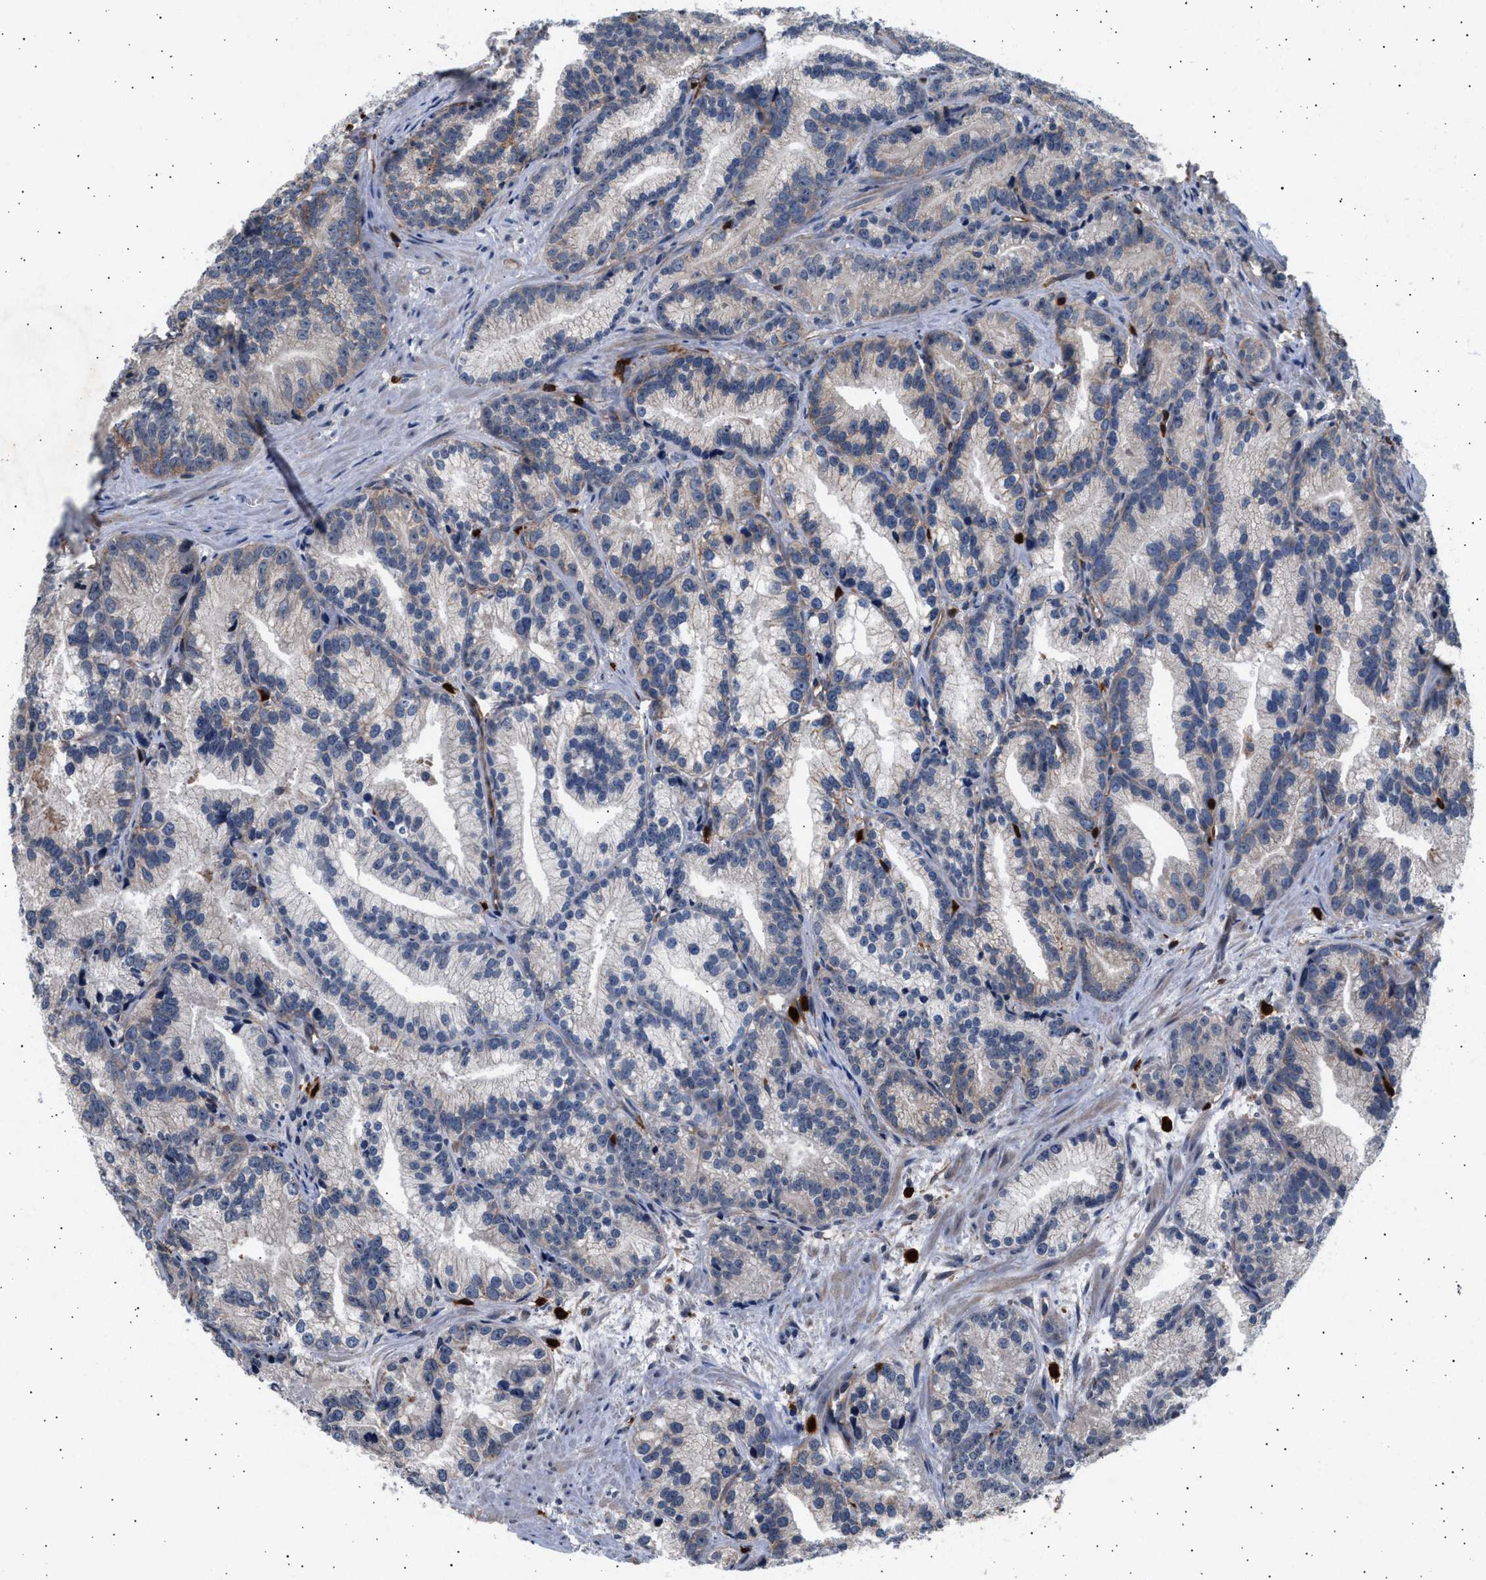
{"staining": {"intensity": "weak", "quantity": "<25%", "location": "cytoplasmic/membranous"}, "tissue": "prostate cancer", "cell_type": "Tumor cells", "image_type": "cancer", "snomed": [{"axis": "morphology", "description": "Adenocarcinoma, Low grade"}, {"axis": "topography", "description": "Prostate"}], "caption": "This is a photomicrograph of immunohistochemistry staining of prostate cancer, which shows no expression in tumor cells.", "gene": "GRAP2", "patient": {"sex": "male", "age": 89}}